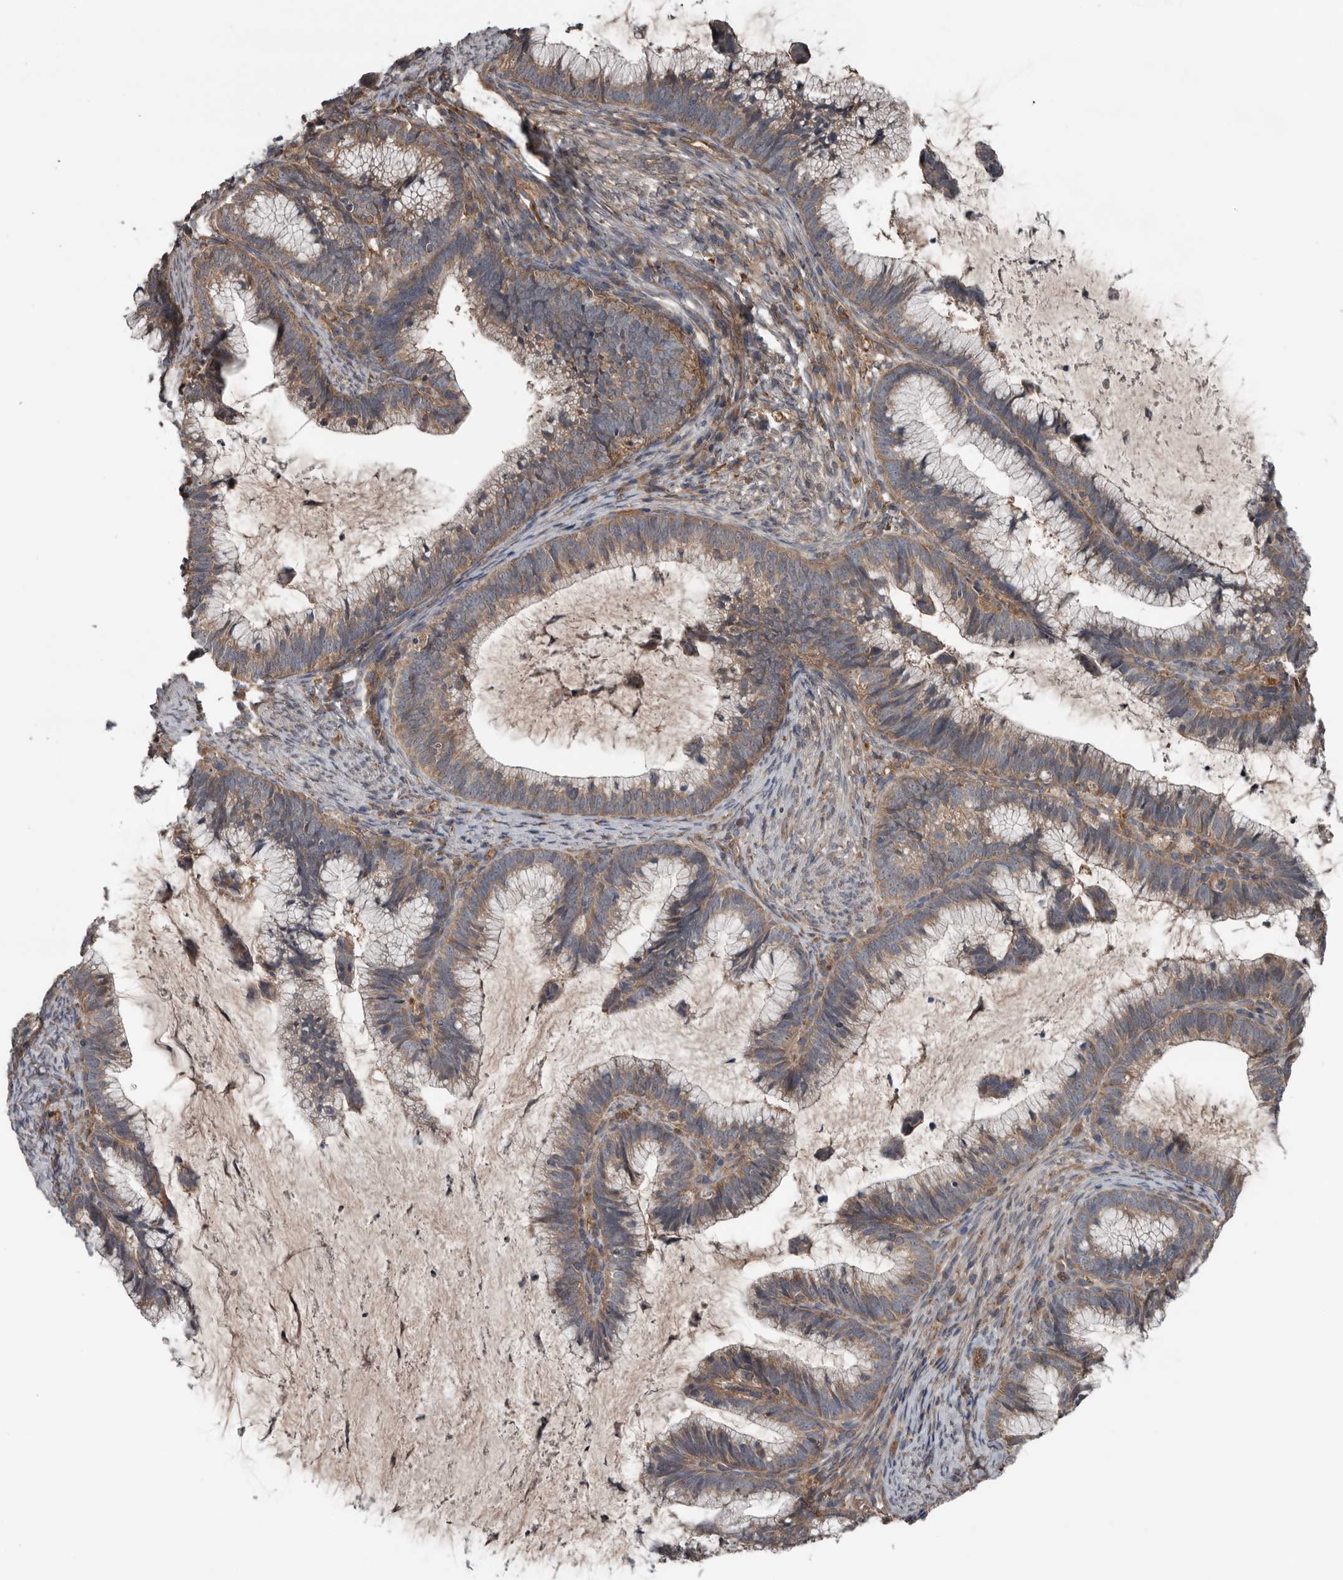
{"staining": {"intensity": "weak", "quantity": ">75%", "location": "cytoplasmic/membranous"}, "tissue": "cervical cancer", "cell_type": "Tumor cells", "image_type": "cancer", "snomed": [{"axis": "morphology", "description": "Adenocarcinoma, NOS"}, {"axis": "topography", "description": "Cervix"}], "caption": "DAB immunohistochemical staining of human cervical cancer displays weak cytoplasmic/membranous protein staining in approximately >75% of tumor cells. The protein is shown in brown color, while the nuclei are stained blue.", "gene": "DNAJB4", "patient": {"sex": "female", "age": 36}}